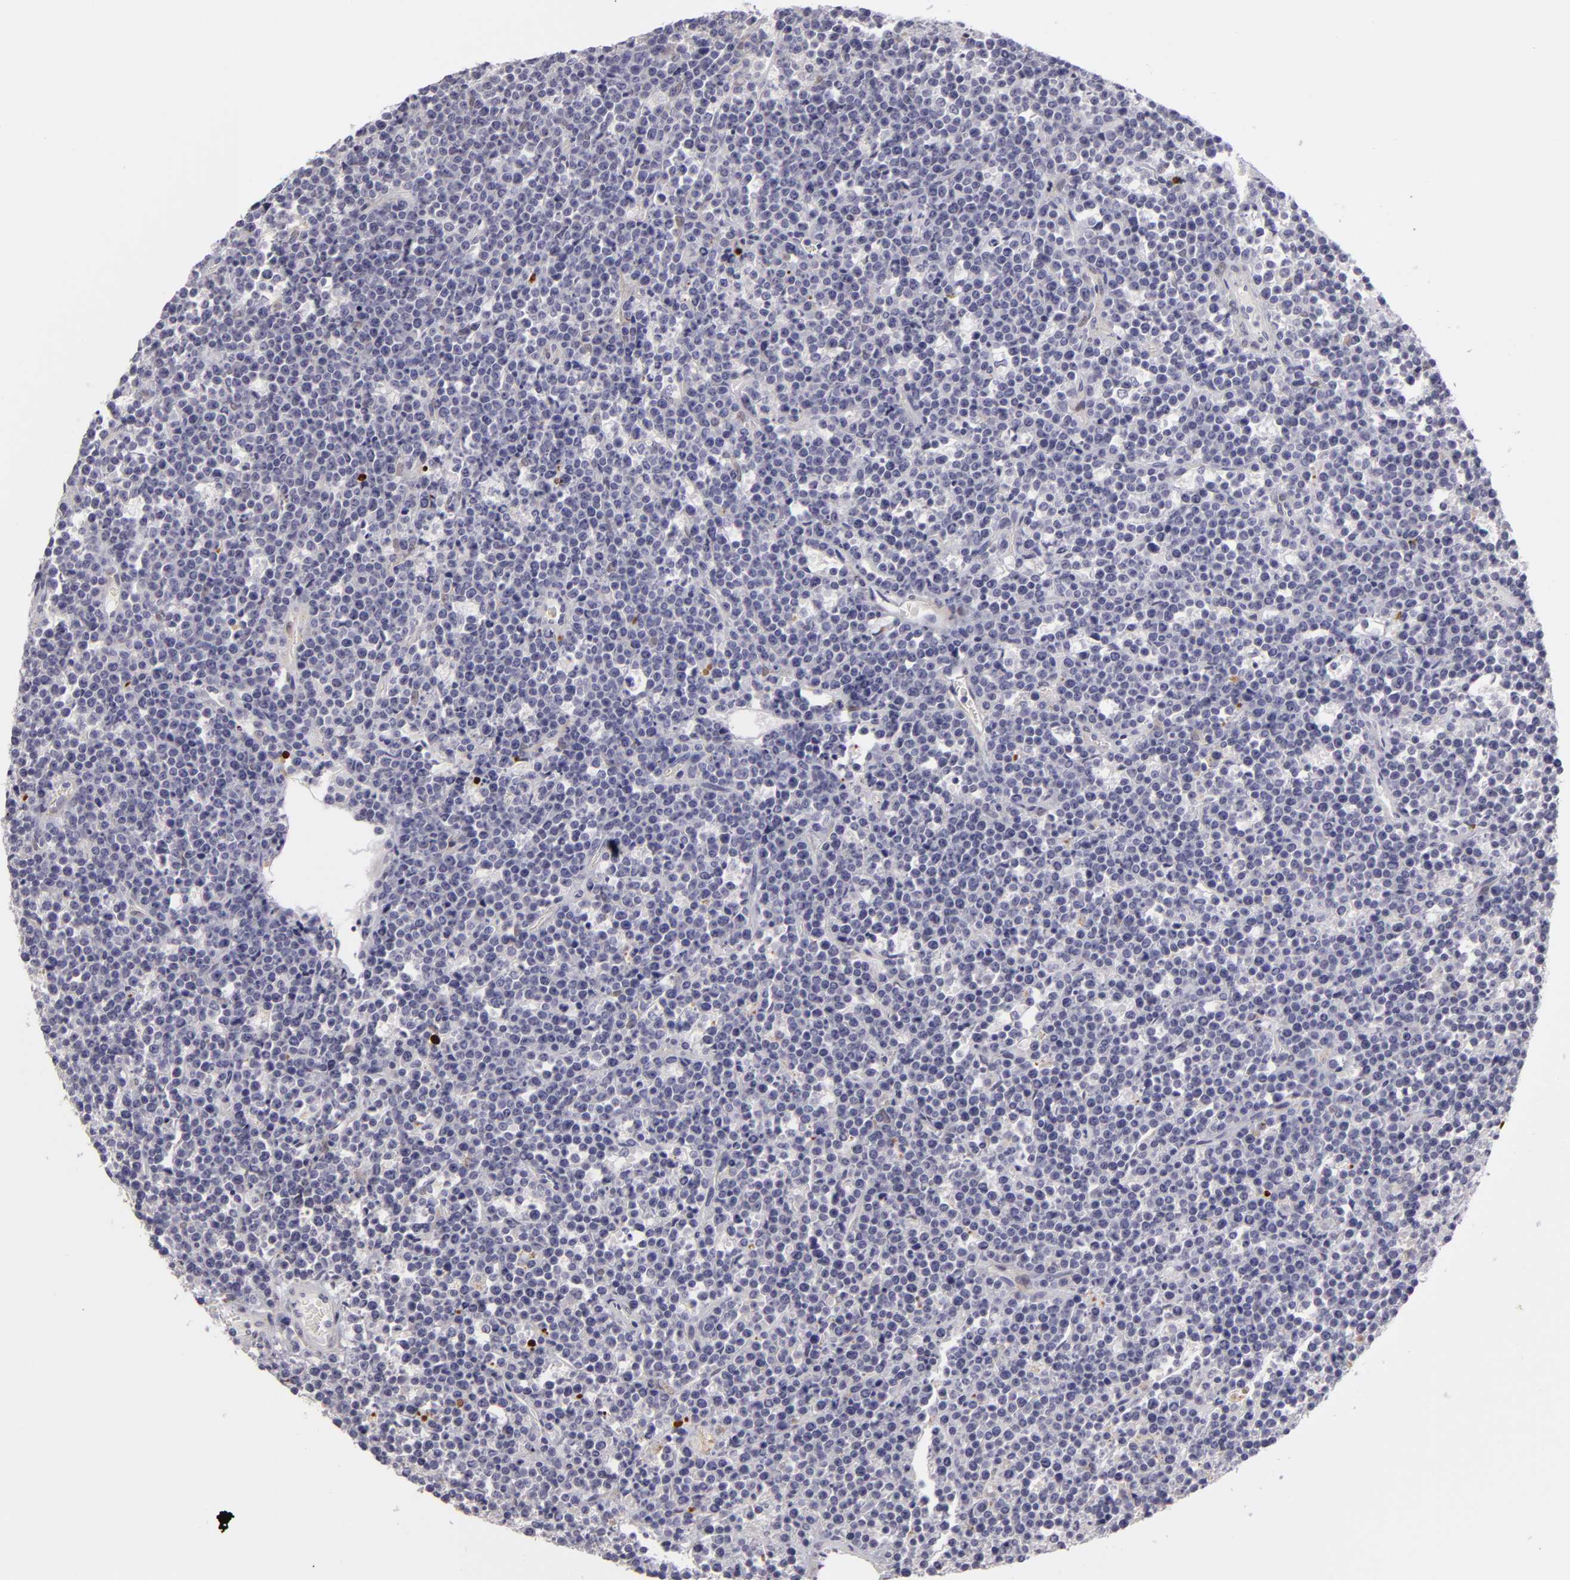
{"staining": {"intensity": "negative", "quantity": "none", "location": "none"}, "tissue": "lymphoma", "cell_type": "Tumor cells", "image_type": "cancer", "snomed": [{"axis": "morphology", "description": "Malignant lymphoma, non-Hodgkin's type, High grade"}, {"axis": "topography", "description": "Ovary"}], "caption": "A photomicrograph of human lymphoma is negative for staining in tumor cells.", "gene": "EFS", "patient": {"sex": "female", "age": 56}}